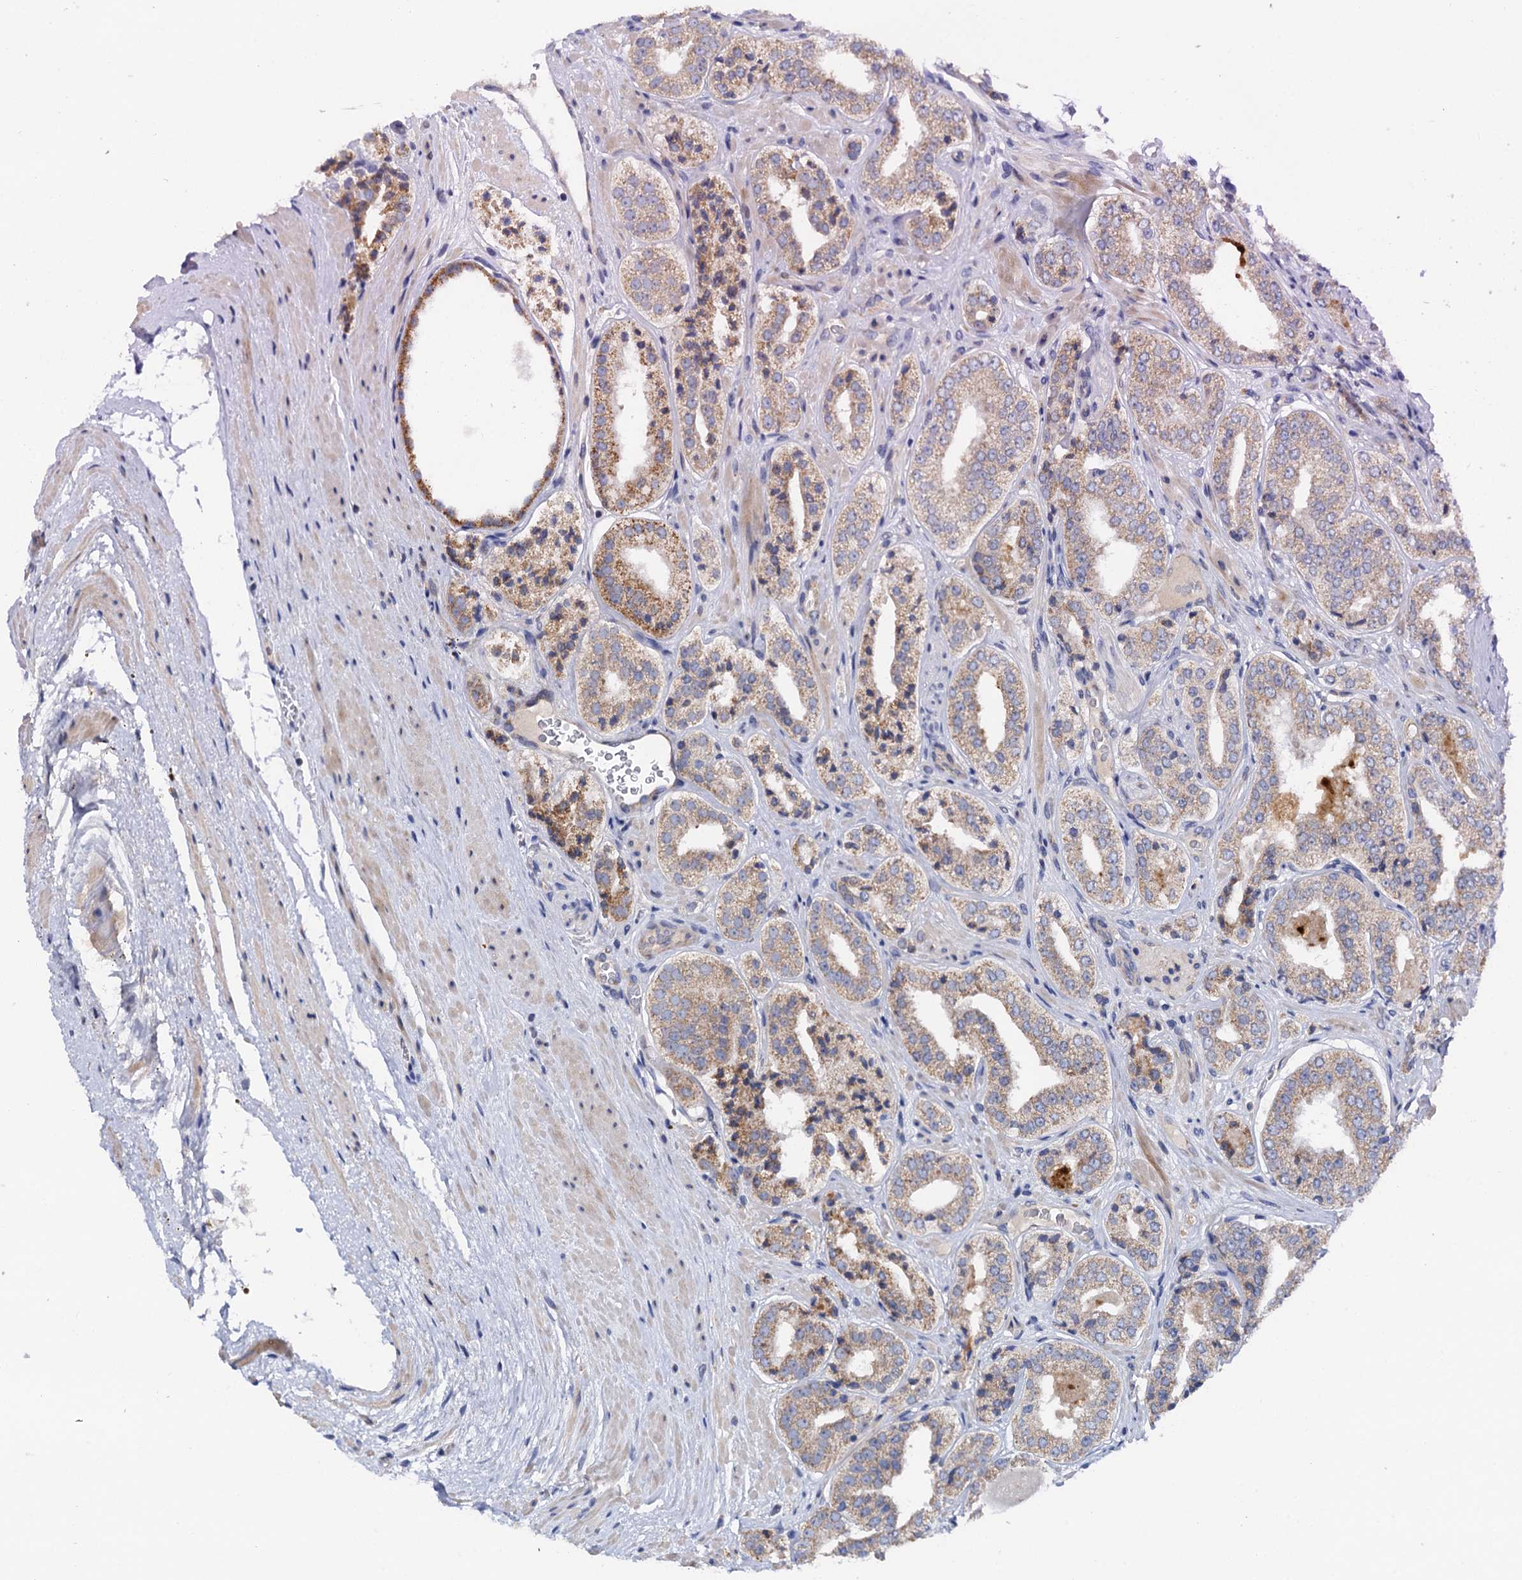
{"staining": {"intensity": "moderate", "quantity": "<25%", "location": "cytoplasmic/membranous"}, "tissue": "prostate cancer", "cell_type": "Tumor cells", "image_type": "cancer", "snomed": [{"axis": "morphology", "description": "Adenocarcinoma, High grade"}, {"axis": "topography", "description": "Prostate"}], "caption": "This histopathology image demonstrates immunohistochemistry staining of human prostate adenocarcinoma (high-grade), with low moderate cytoplasmic/membranous expression in about <25% of tumor cells.", "gene": "MRPL48", "patient": {"sex": "male", "age": 71}}